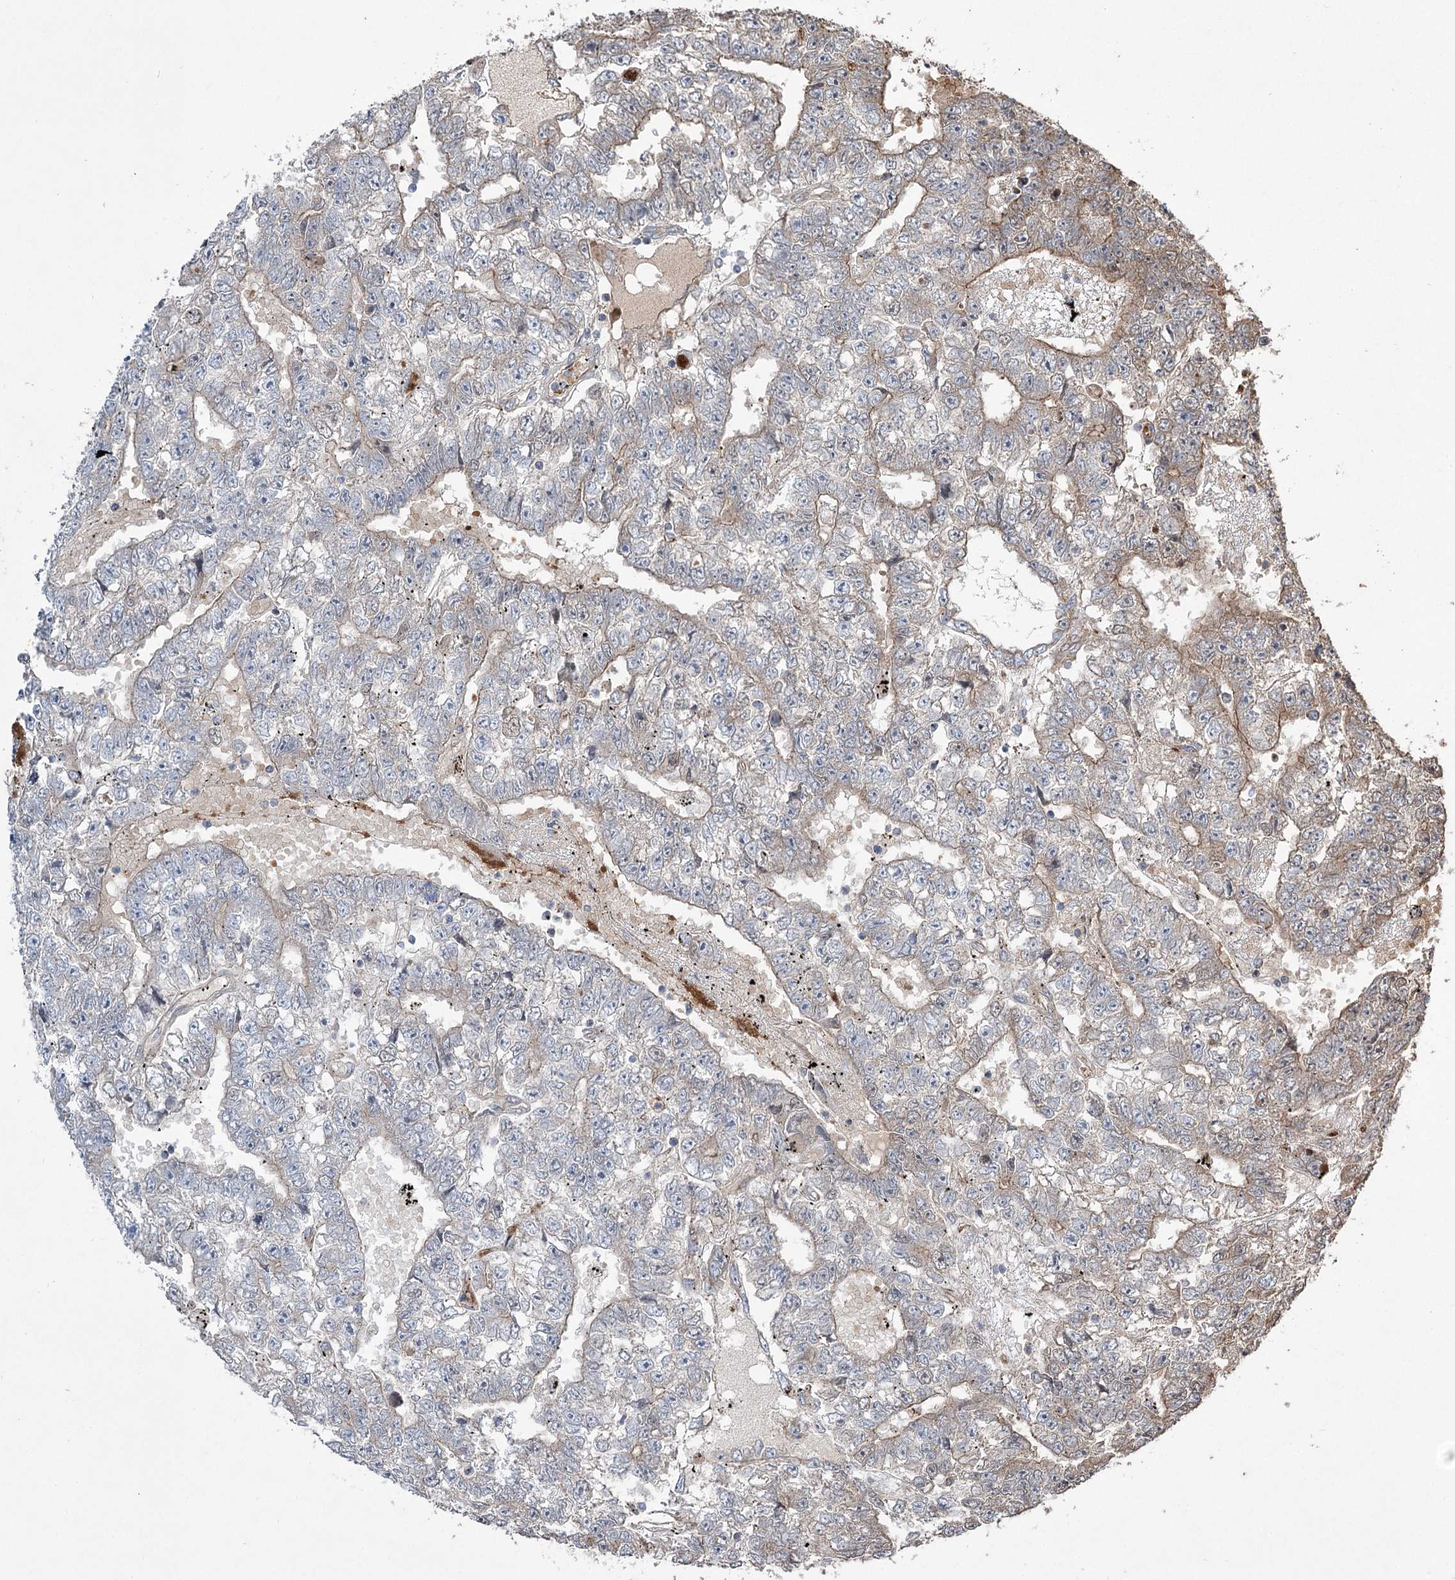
{"staining": {"intensity": "weak", "quantity": "<25%", "location": "cytoplasmic/membranous"}, "tissue": "testis cancer", "cell_type": "Tumor cells", "image_type": "cancer", "snomed": [{"axis": "morphology", "description": "Carcinoma, Embryonal, NOS"}, {"axis": "topography", "description": "Testis"}], "caption": "Protein analysis of testis cancer (embryonal carcinoma) reveals no significant positivity in tumor cells. (Brightfield microscopy of DAB IHC at high magnification).", "gene": "SERINC5", "patient": {"sex": "male", "age": 25}}